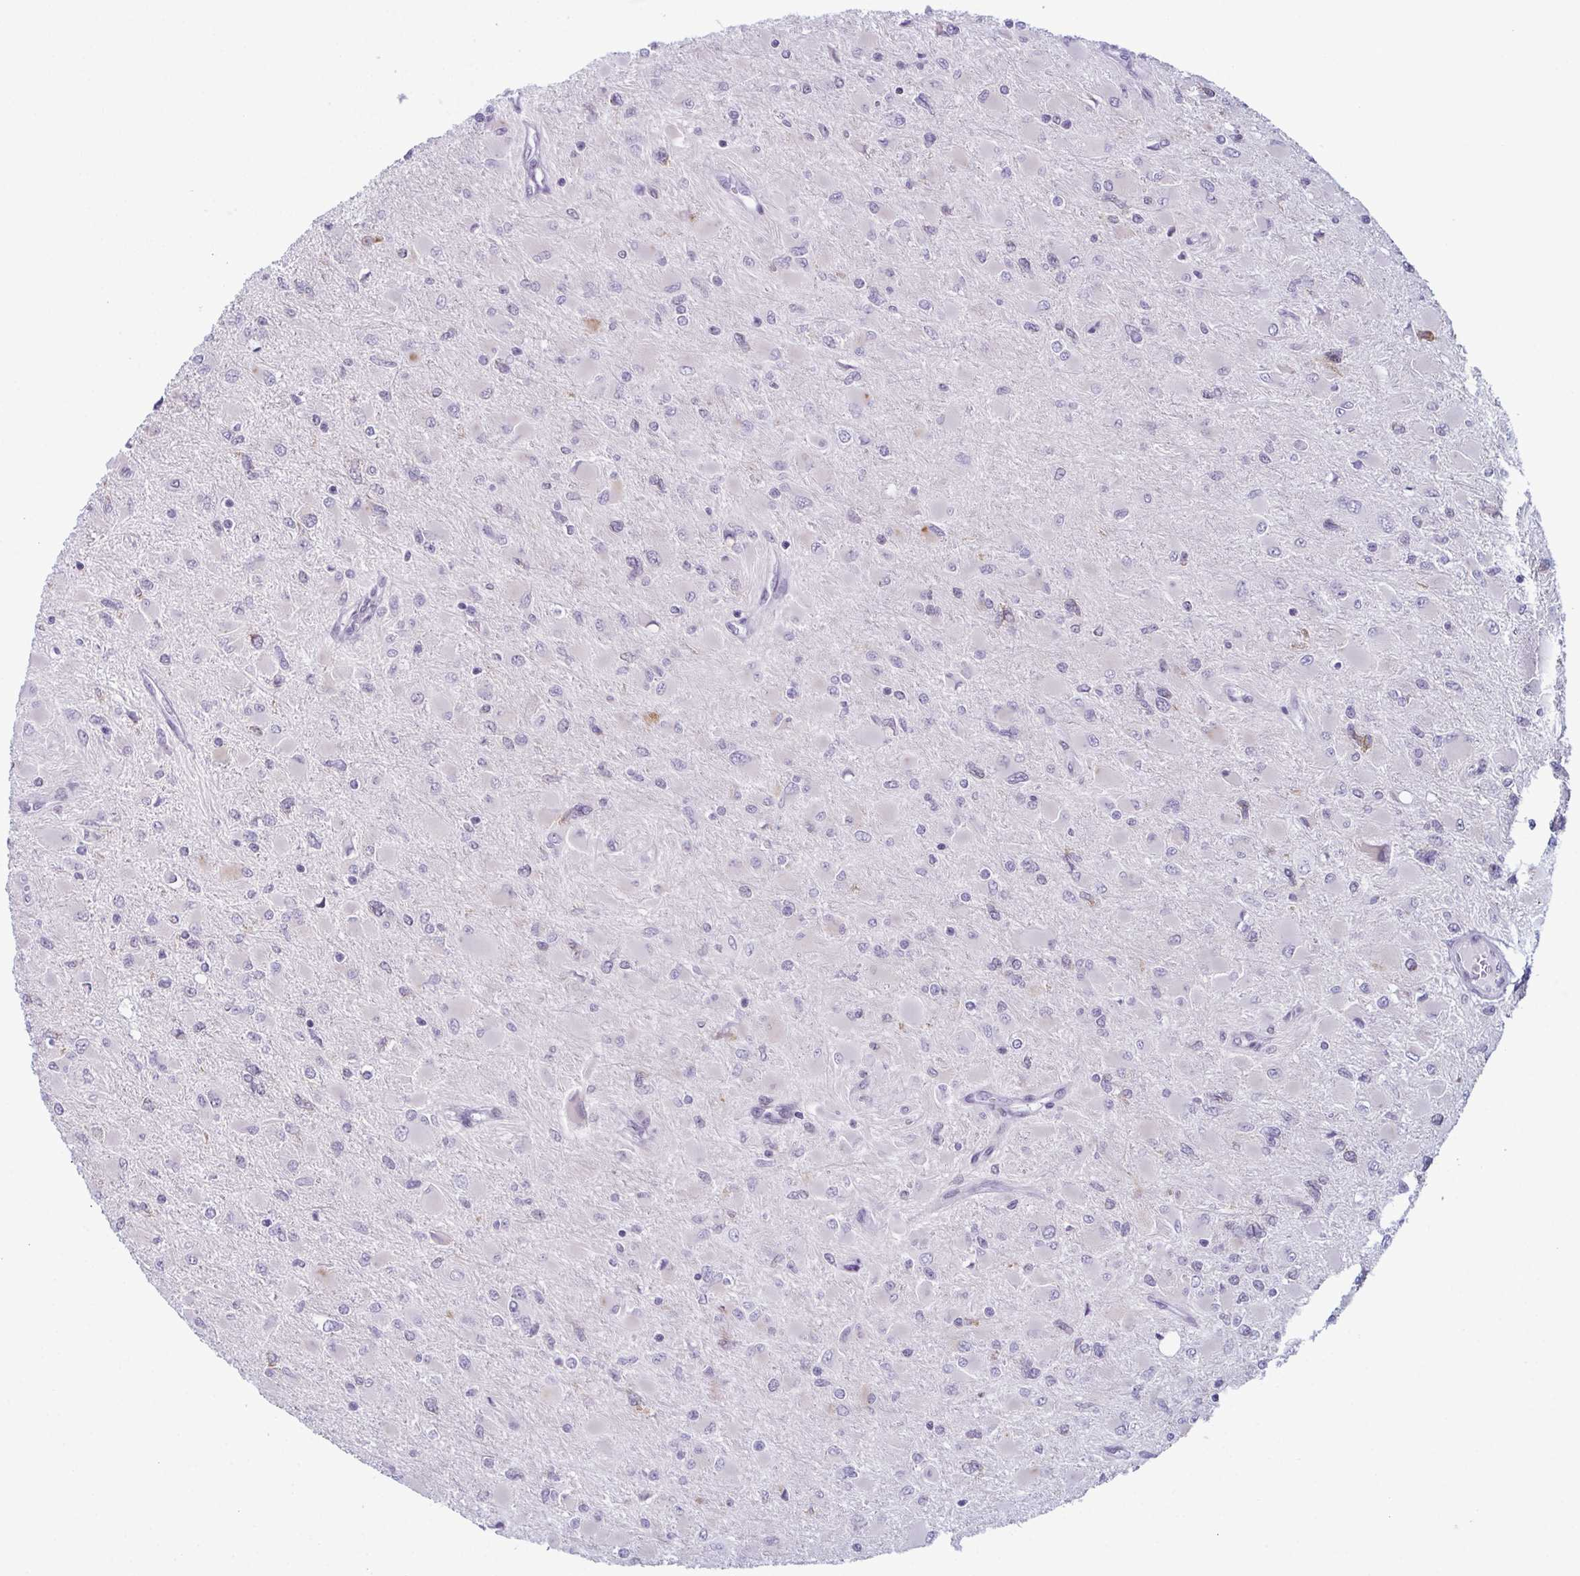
{"staining": {"intensity": "negative", "quantity": "none", "location": "none"}, "tissue": "glioma", "cell_type": "Tumor cells", "image_type": "cancer", "snomed": [{"axis": "morphology", "description": "Glioma, malignant, High grade"}, {"axis": "topography", "description": "Cerebral cortex"}], "caption": "Human malignant glioma (high-grade) stained for a protein using immunohistochemistry (IHC) displays no staining in tumor cells.", "gene": "RBM7", "patient": {"sex": "female", "age": 36}}